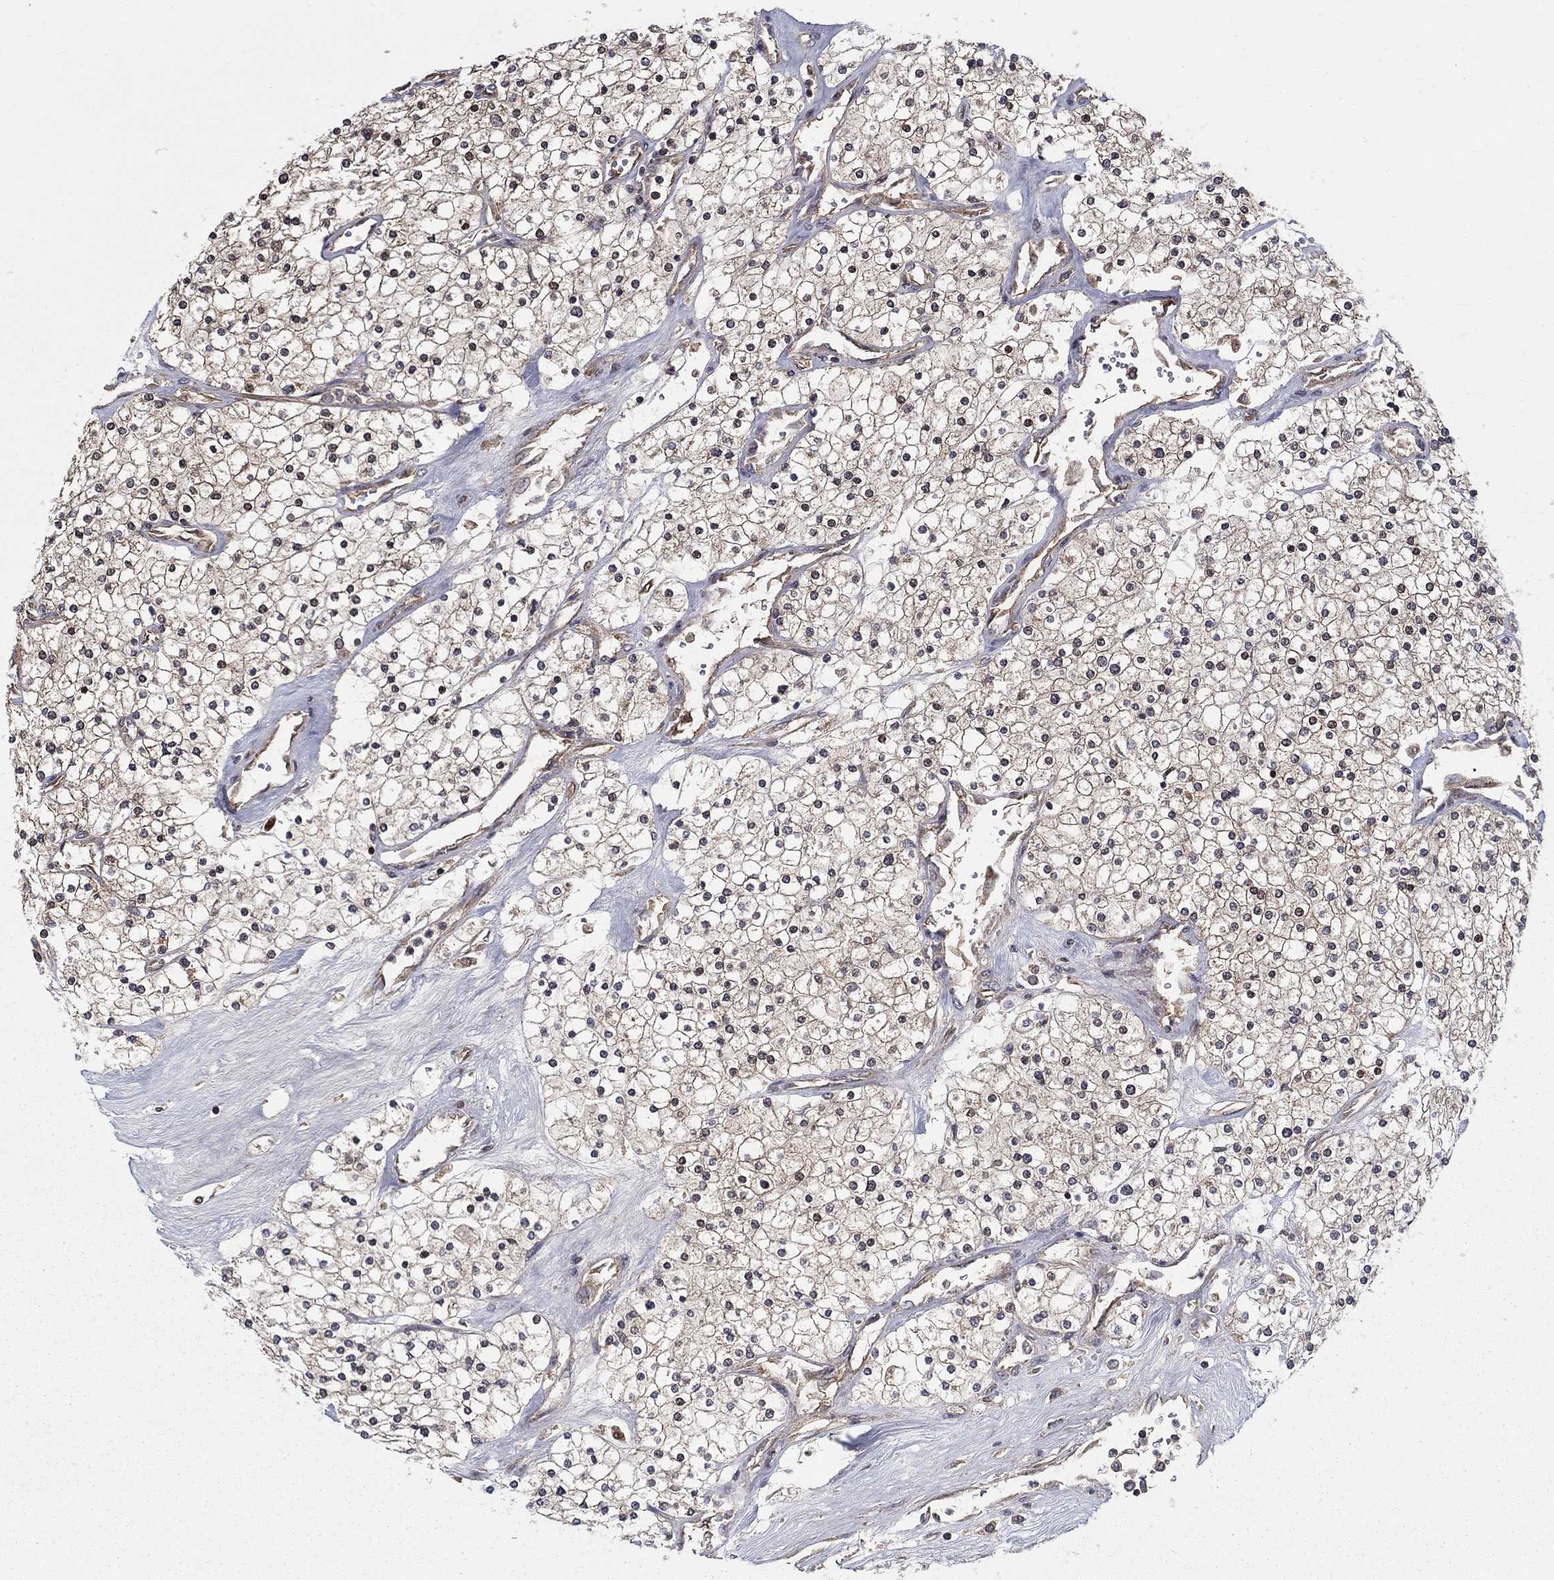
{"staining": {"intensity": "weak", "quantity": ">75%", "location": "cytoplasmic/membranous"}, "tissue": "renal cancer", "cell_type": "Tumor cells", "image_type": "cancer", "snomed": [{"axis": "morphology", "description": "Adenocarcinoma, NOS"}, {"axis": "topography", "description": "Kidney"}], "caption": "Human adenocarcinoma (renal) stained with a protein marker demonstrates weak staining in tumor cells.", "gene": "BMERB1", "patient": {"sex": "male", "age": 80}}